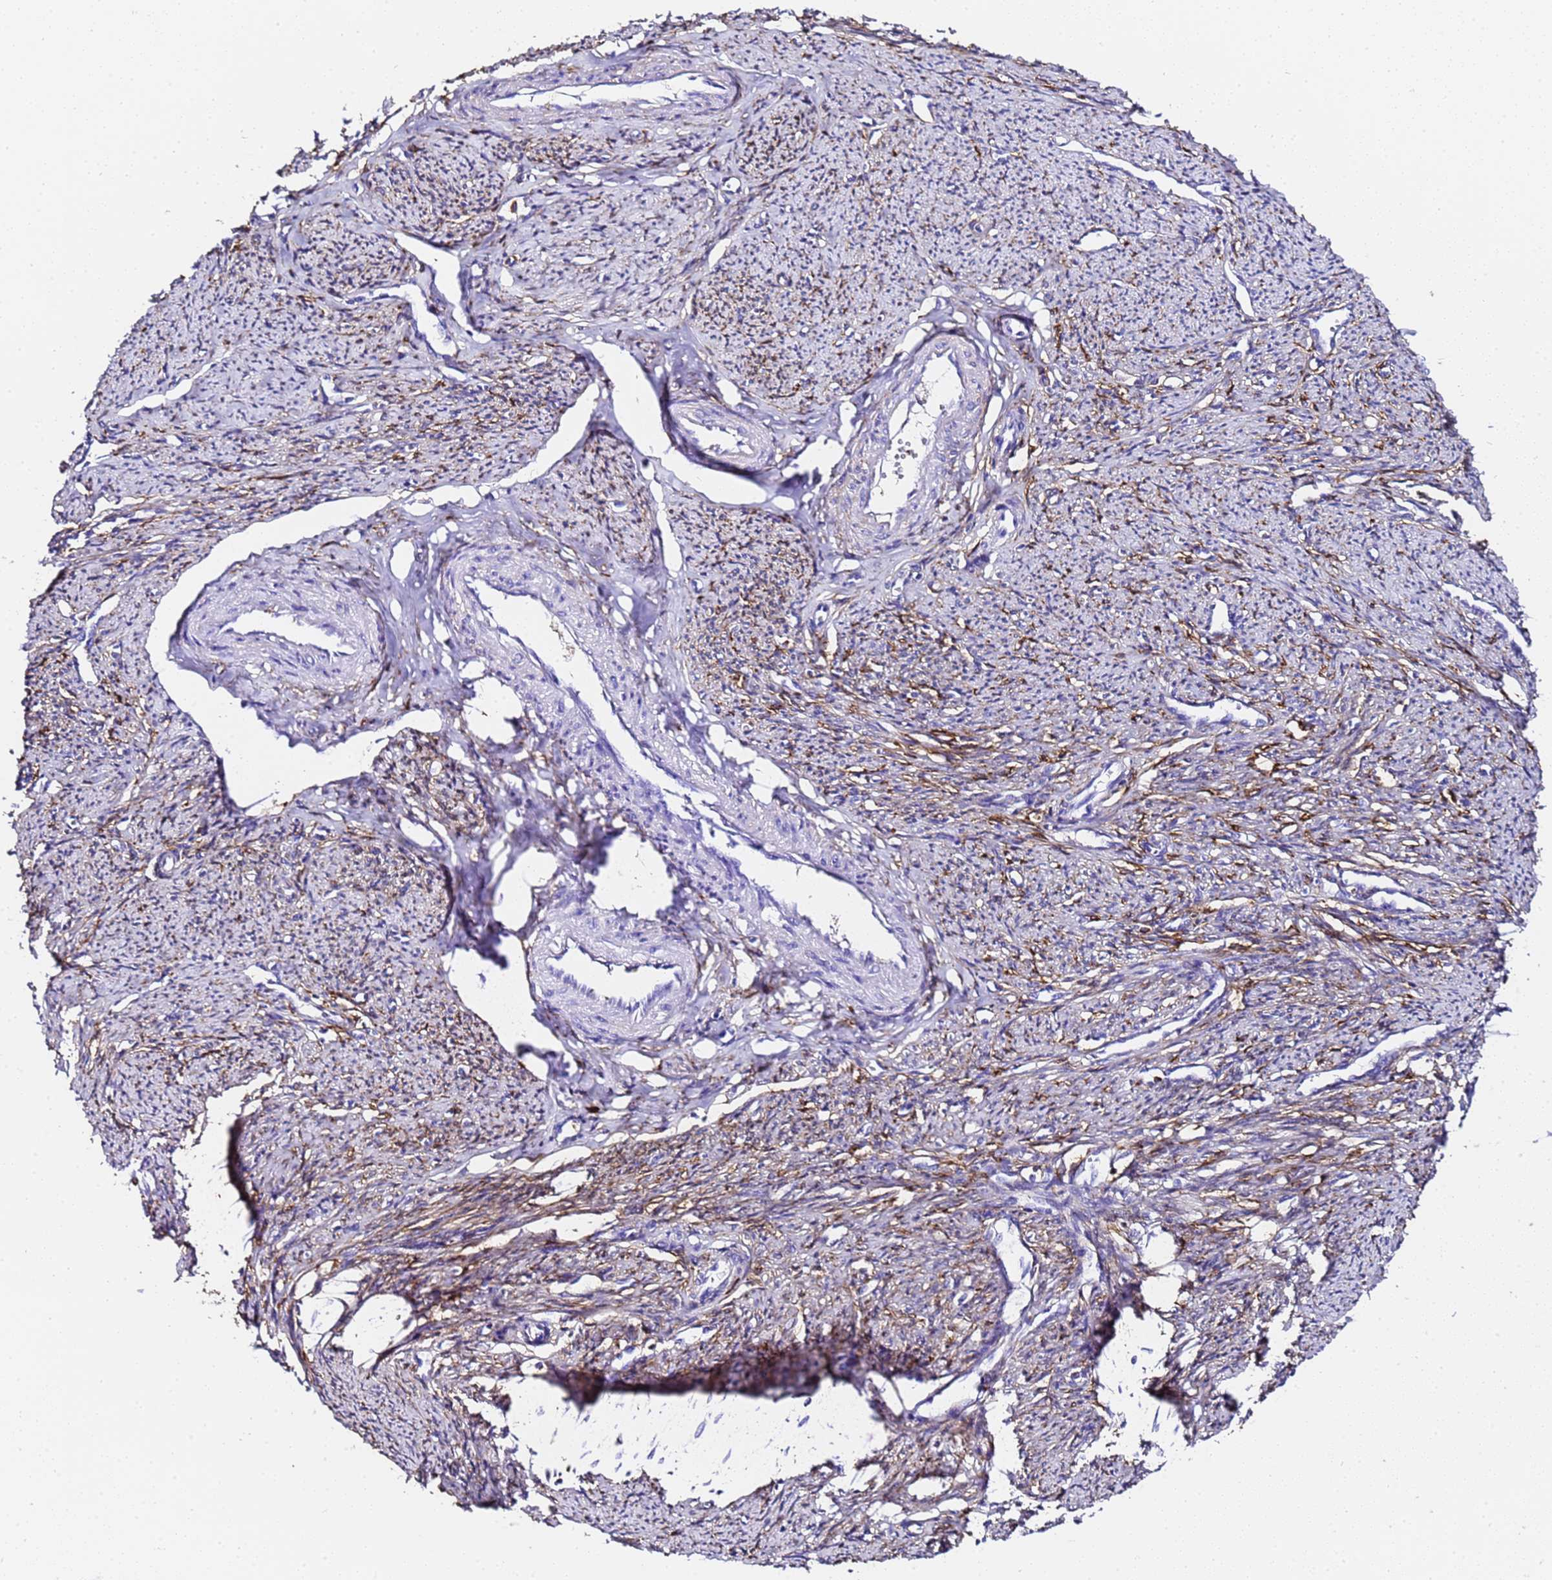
{"staining": {"intensity": "moderate", "quantity": "<25%", "location": "cytoplasmic/membranous"}, "tissue": "smooth muscle", "cell_type": "Smooth muscle cells", "image_type": "normal", "snomed": [{"axis": "morphology", "description": "Normal tissue, NOS"}, {"axis": "topography", "description": "Smooth muscle"}, {"axis": "topography", "description": "Uterus"}], "caption": "Immunohistochemistry (IHC) micrograph of normal human smooth muscle stained for a protein (brown), which exhibits low levels of moderate cytoplasmic/membranous expression in approximately <25% of smooth muscle cells.", "gene": "FTL", "patient": {"sex": "female", "age": 59}}